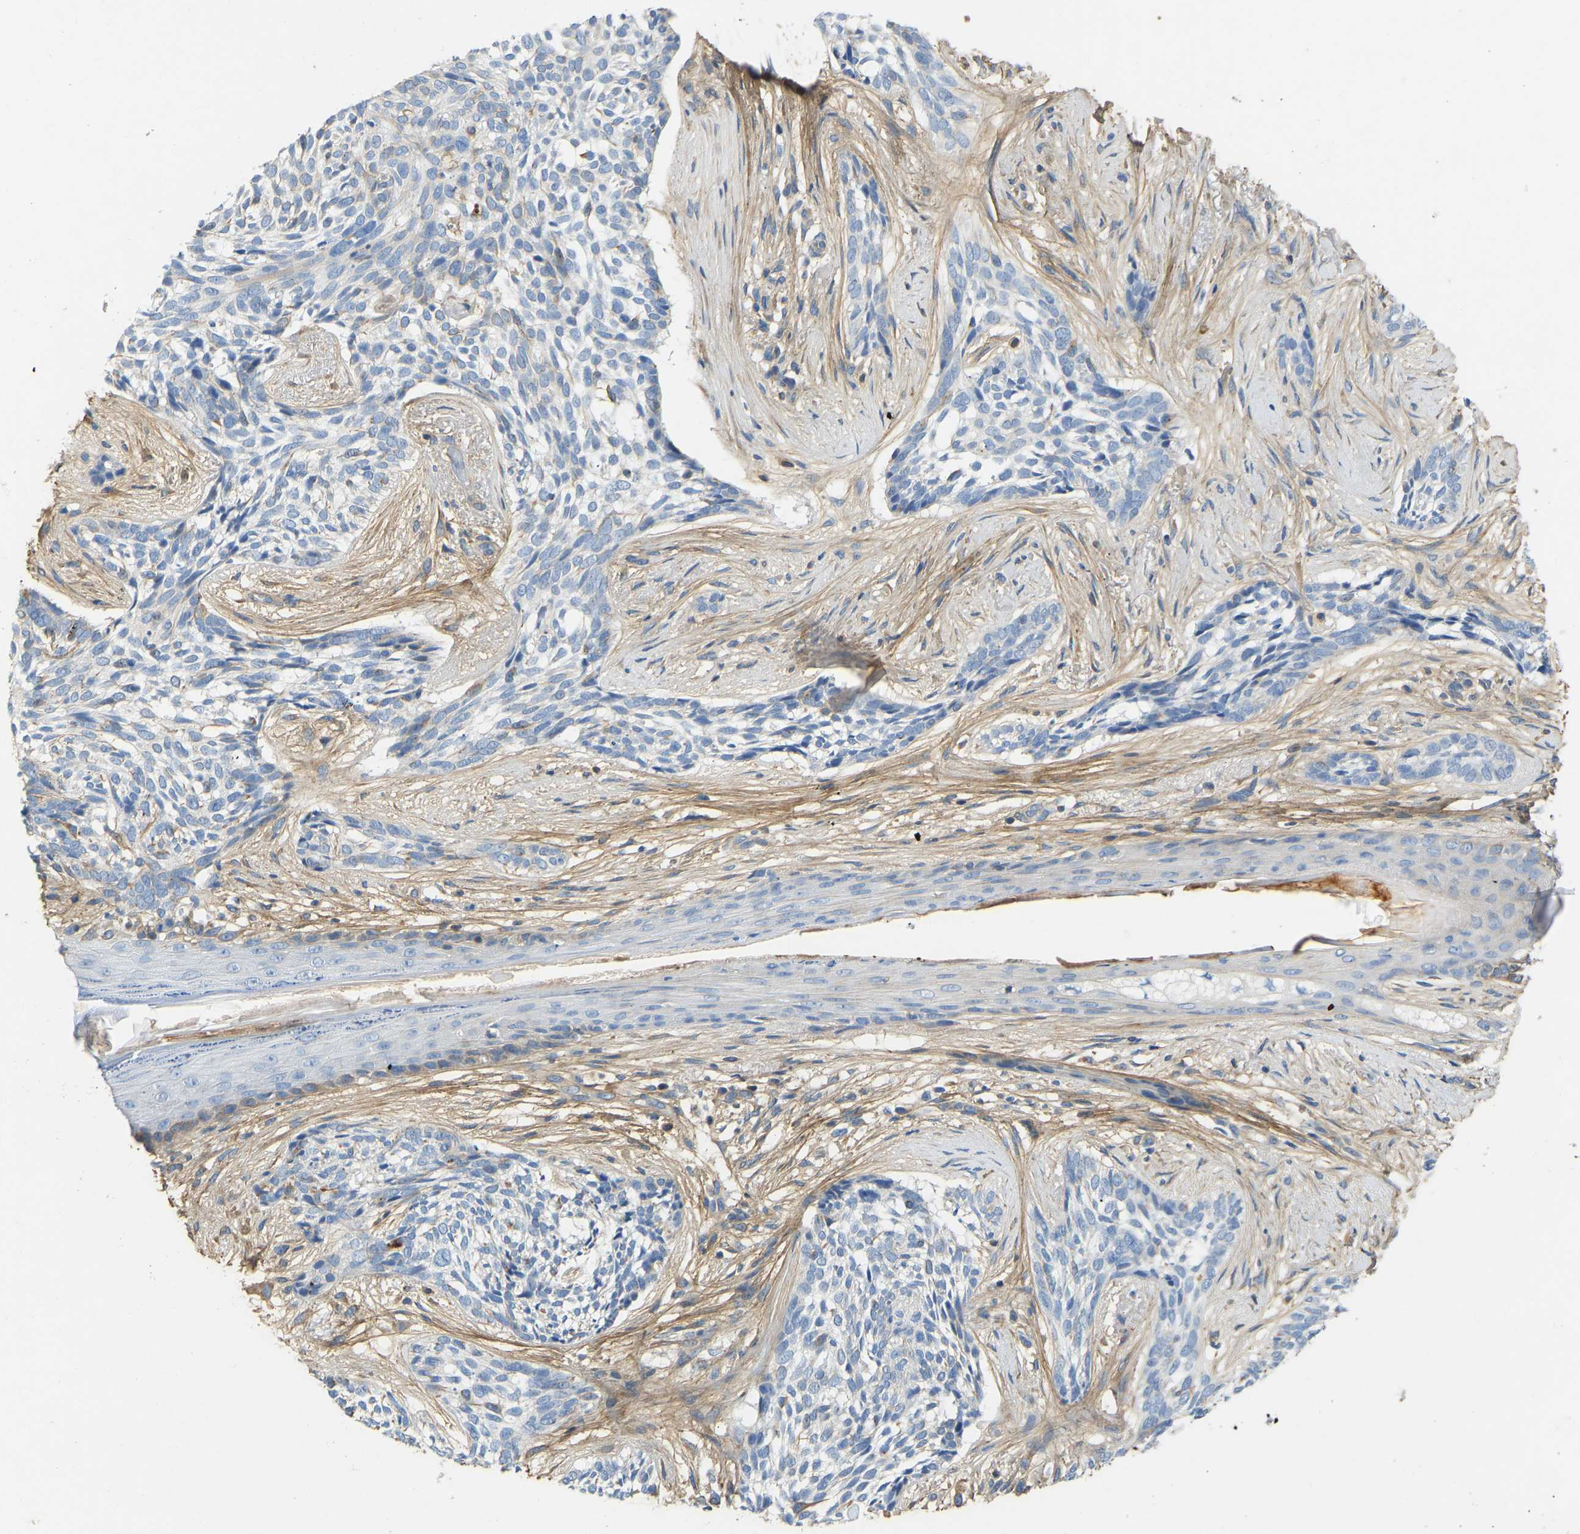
{"staining": {"intensity": "negative", "quantity": "none", "location": "none"}, "tissue": "skin cancer", "cell_type": "Tumor cells", "image_type": "cancer", "snomed": [{"axis": "morphology", "description": "Basal cell carcinoma"}, {"axis": "topography", "description": "Skin"}], "caption": "DAB immunohistochemical staining of human skin cancer (basal cell carcinoma) displays no significant staining in tumor cells.", "gene": "TECTA", "patient": {"sex": "female", "age": 88}}